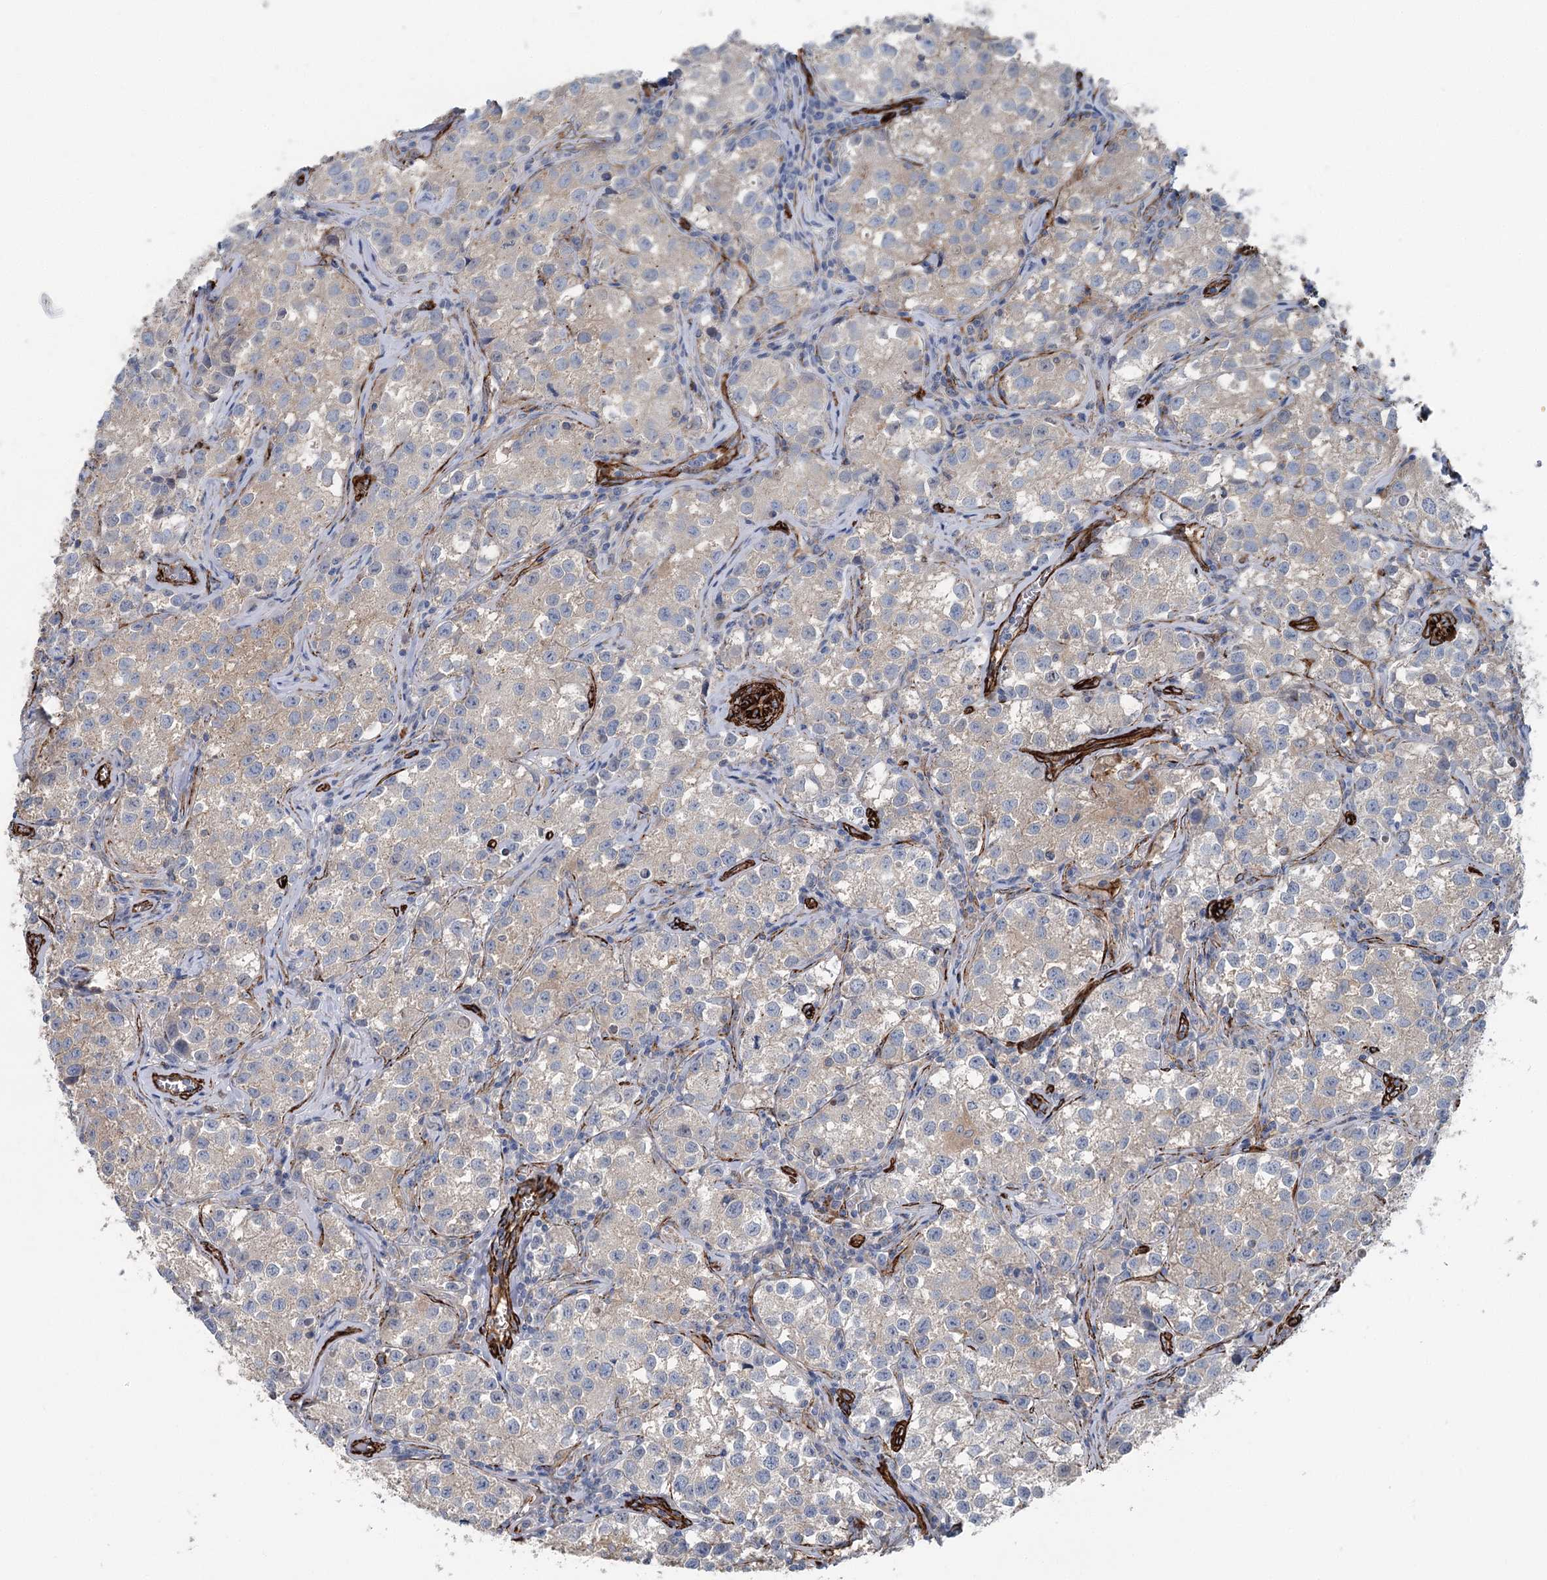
{"staining": {"intensity": "negative", "quantity": "none", "location": "none"}, "tissue": "testis cancer", "cell_type": "Tumor cells", "image_type": "cancer", "snomed": [{"axis": "morphology", "description": "Seminoma, NOS"}, {"axis": "morphology", "description": "Carcinoma, Embryonal, NOS"}, {"axis": "topography", "description": "Testis"}], "caption": "The immunohistochemistry image has no significant staining in tumor cells of testis cancer tissue. (DAB (3,3'-diaminobenzidine) IHC visualized using brightfield microscopy, high magnification).", "gene": "IQSEC1", "patient": {"sex": "male", "age": 43}}